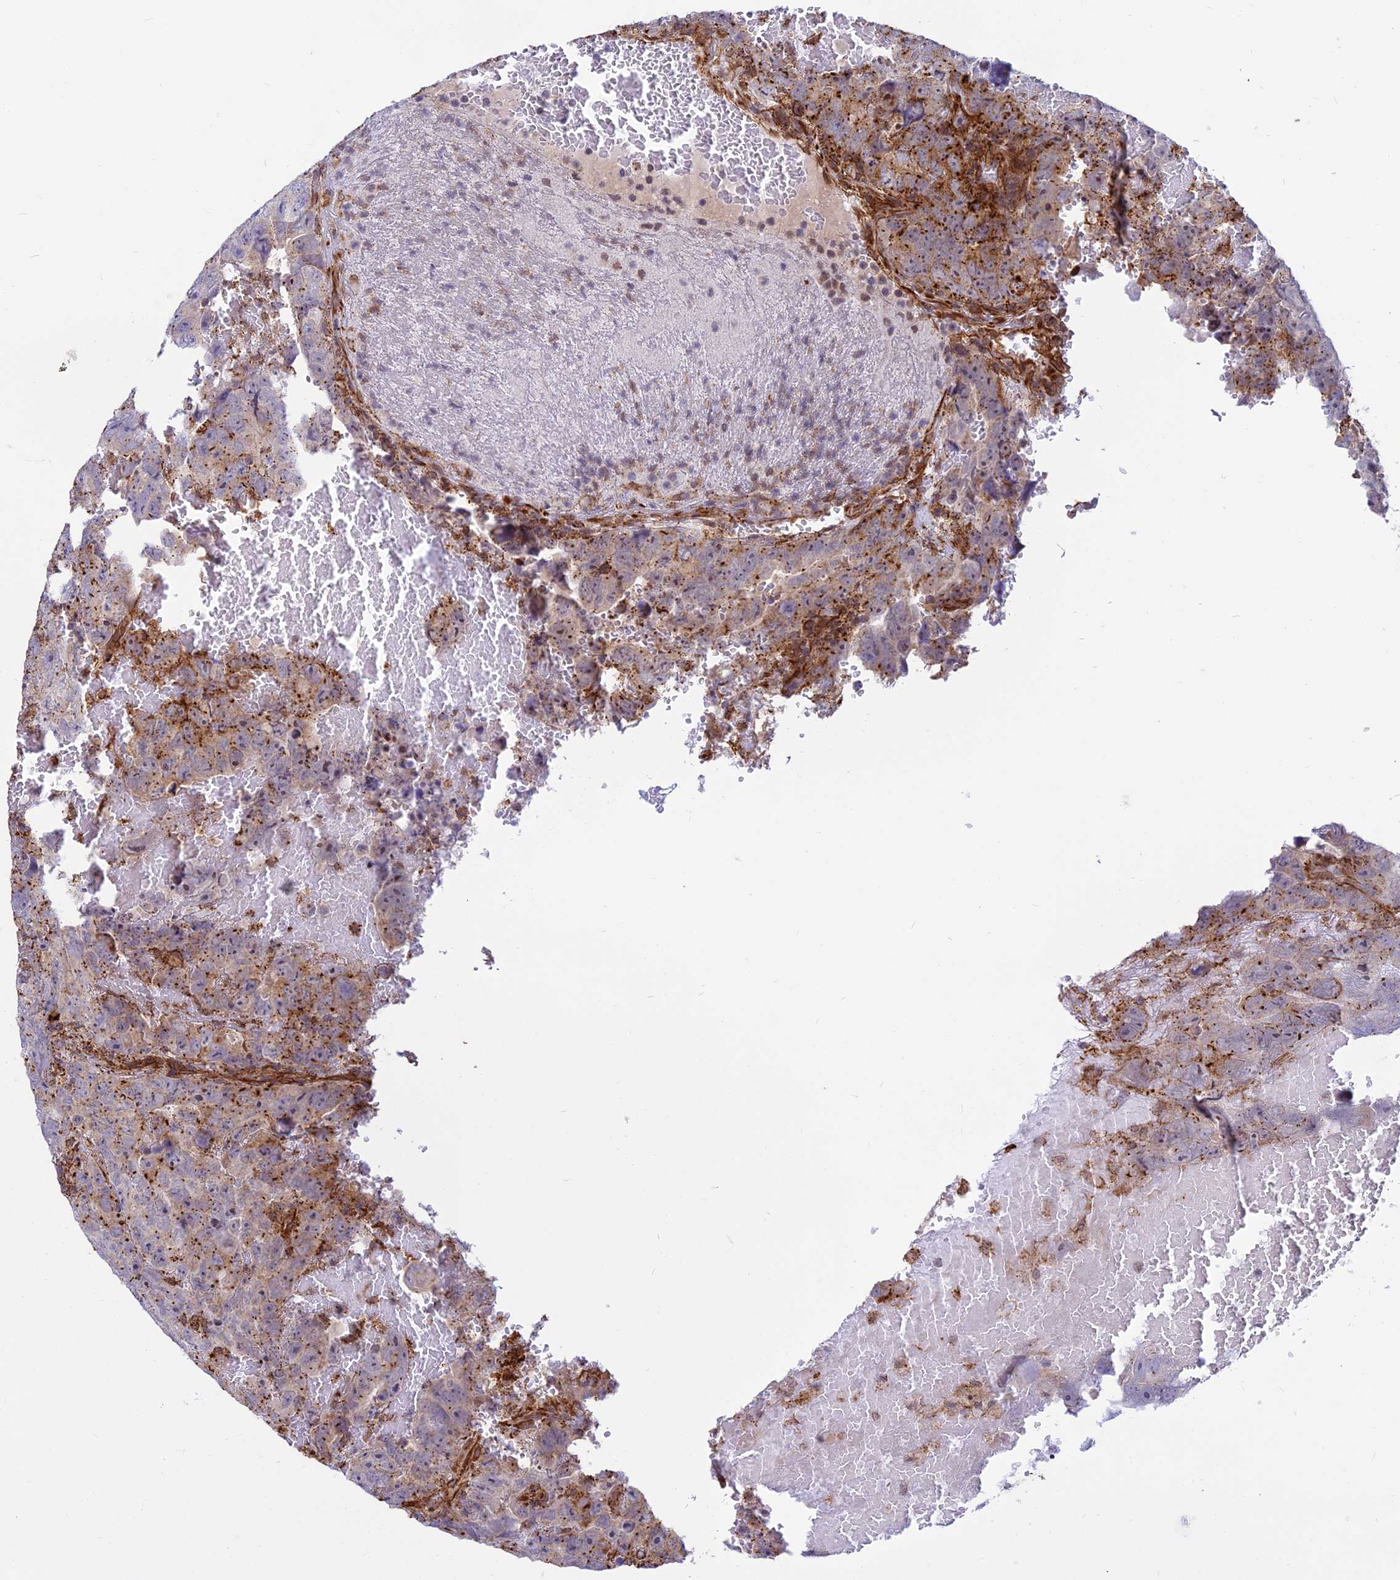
{"staining": {"intensity": "moderate", "quantity": ">75%", "location": "cytoplasmic/membranous"}, "tissue": "testis cancer", "cell_type": "Tumor cells", "image_type": "cancer", "snomed": [{"axis": "morphology", "description": "Carcinoma, Embryonal, NOS"}, {"axis": "topography", "description": "Testis"}], "caption": "Protein expression analysis of testis embryonal carcinoma shows moderate cytoplasmic/membranous staining in about >75% of tumor cells. Nuclei are stained in blue.", "gene": "SAPCD2", "patient": {"sex": "male", "age": 45}}